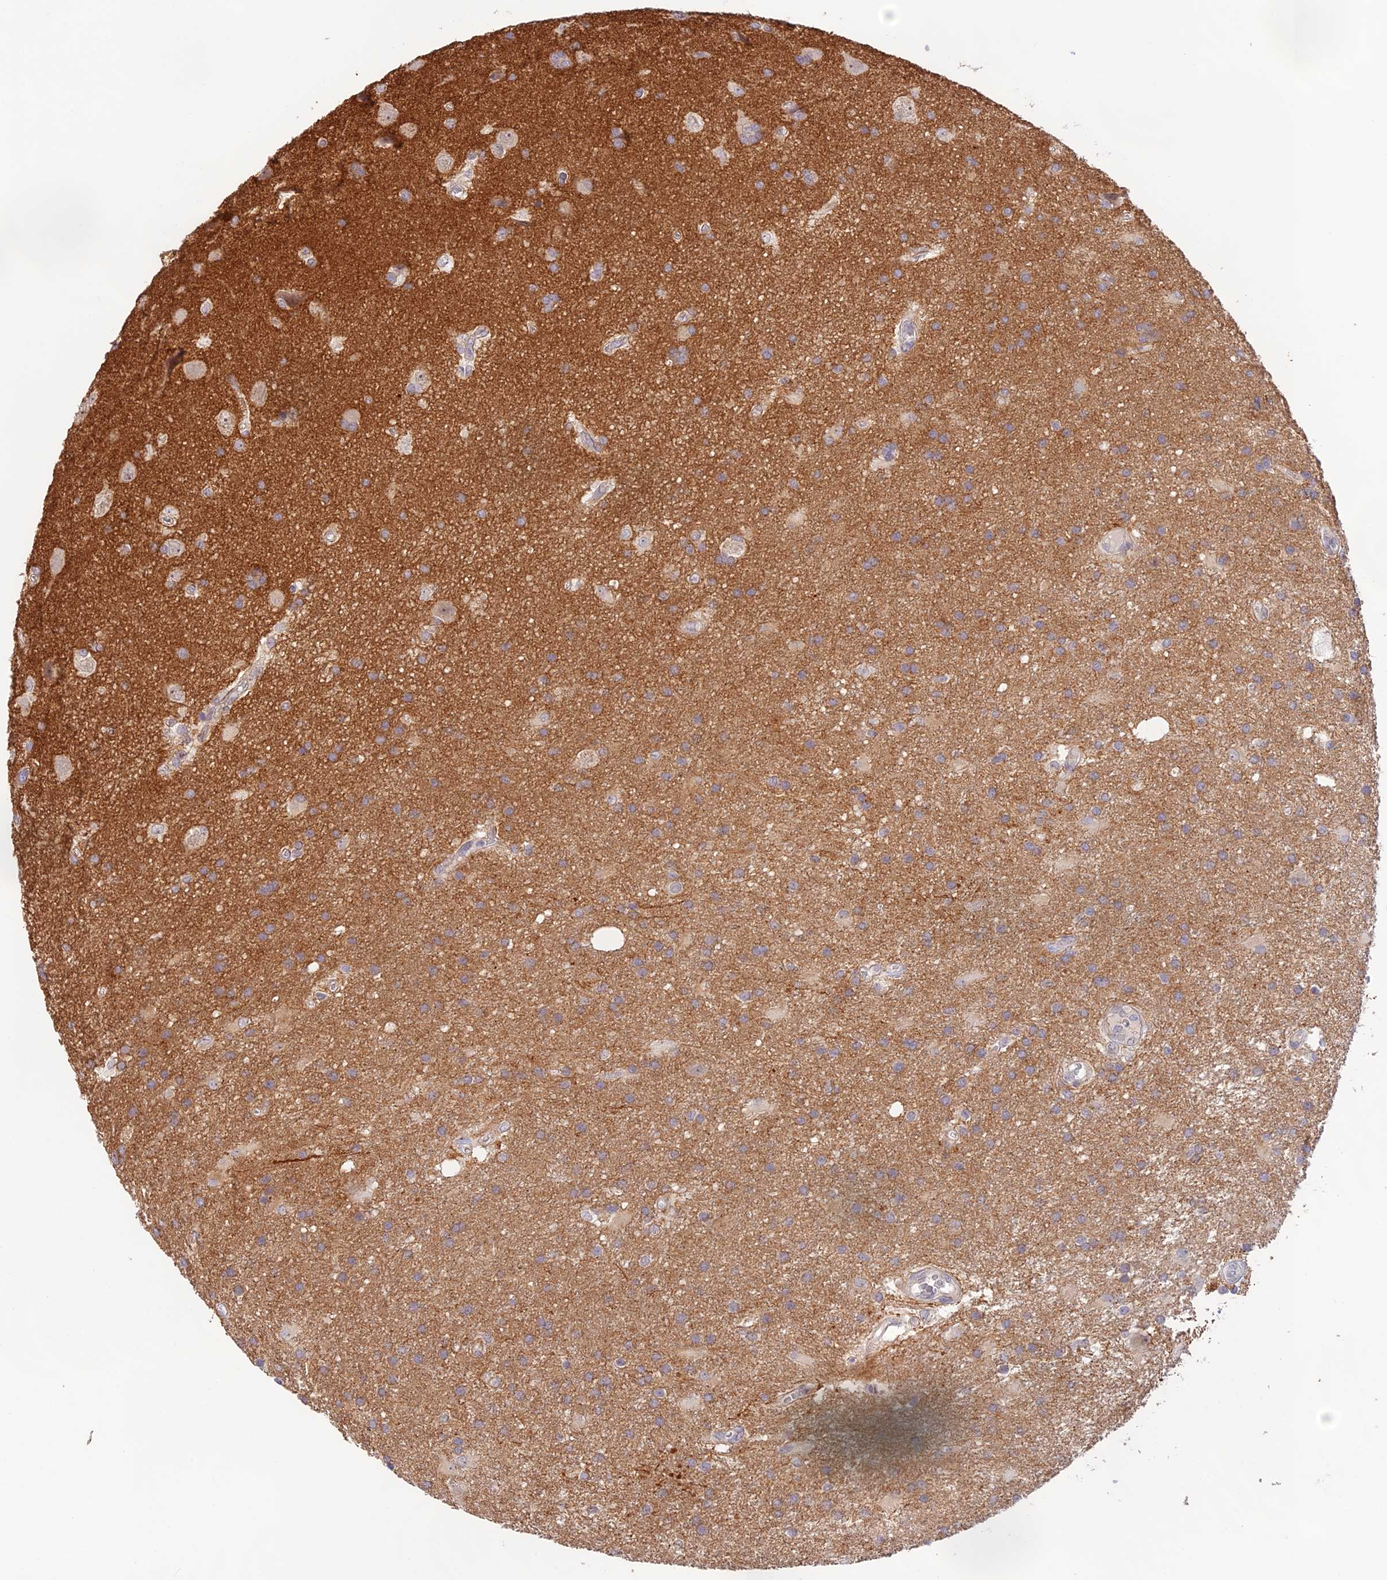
{"staining": {"intensity": "weak", "quantity": "<25%", "location": "cytoplasmic/membranous"}, "tissue": "glioma", "cell_type": "Tumor cells", "image_type": "cancer", "snomed": [{"axis": "morphology", "description": "Glioma, malignant, Low grade"}, {"axis": "topography", "description": "Brain"}], "caption": "The image shows no staining of tumor cells in glioma.", "gene": "CAMSAP3", "patient": {"sex": "male", "age": 66}}